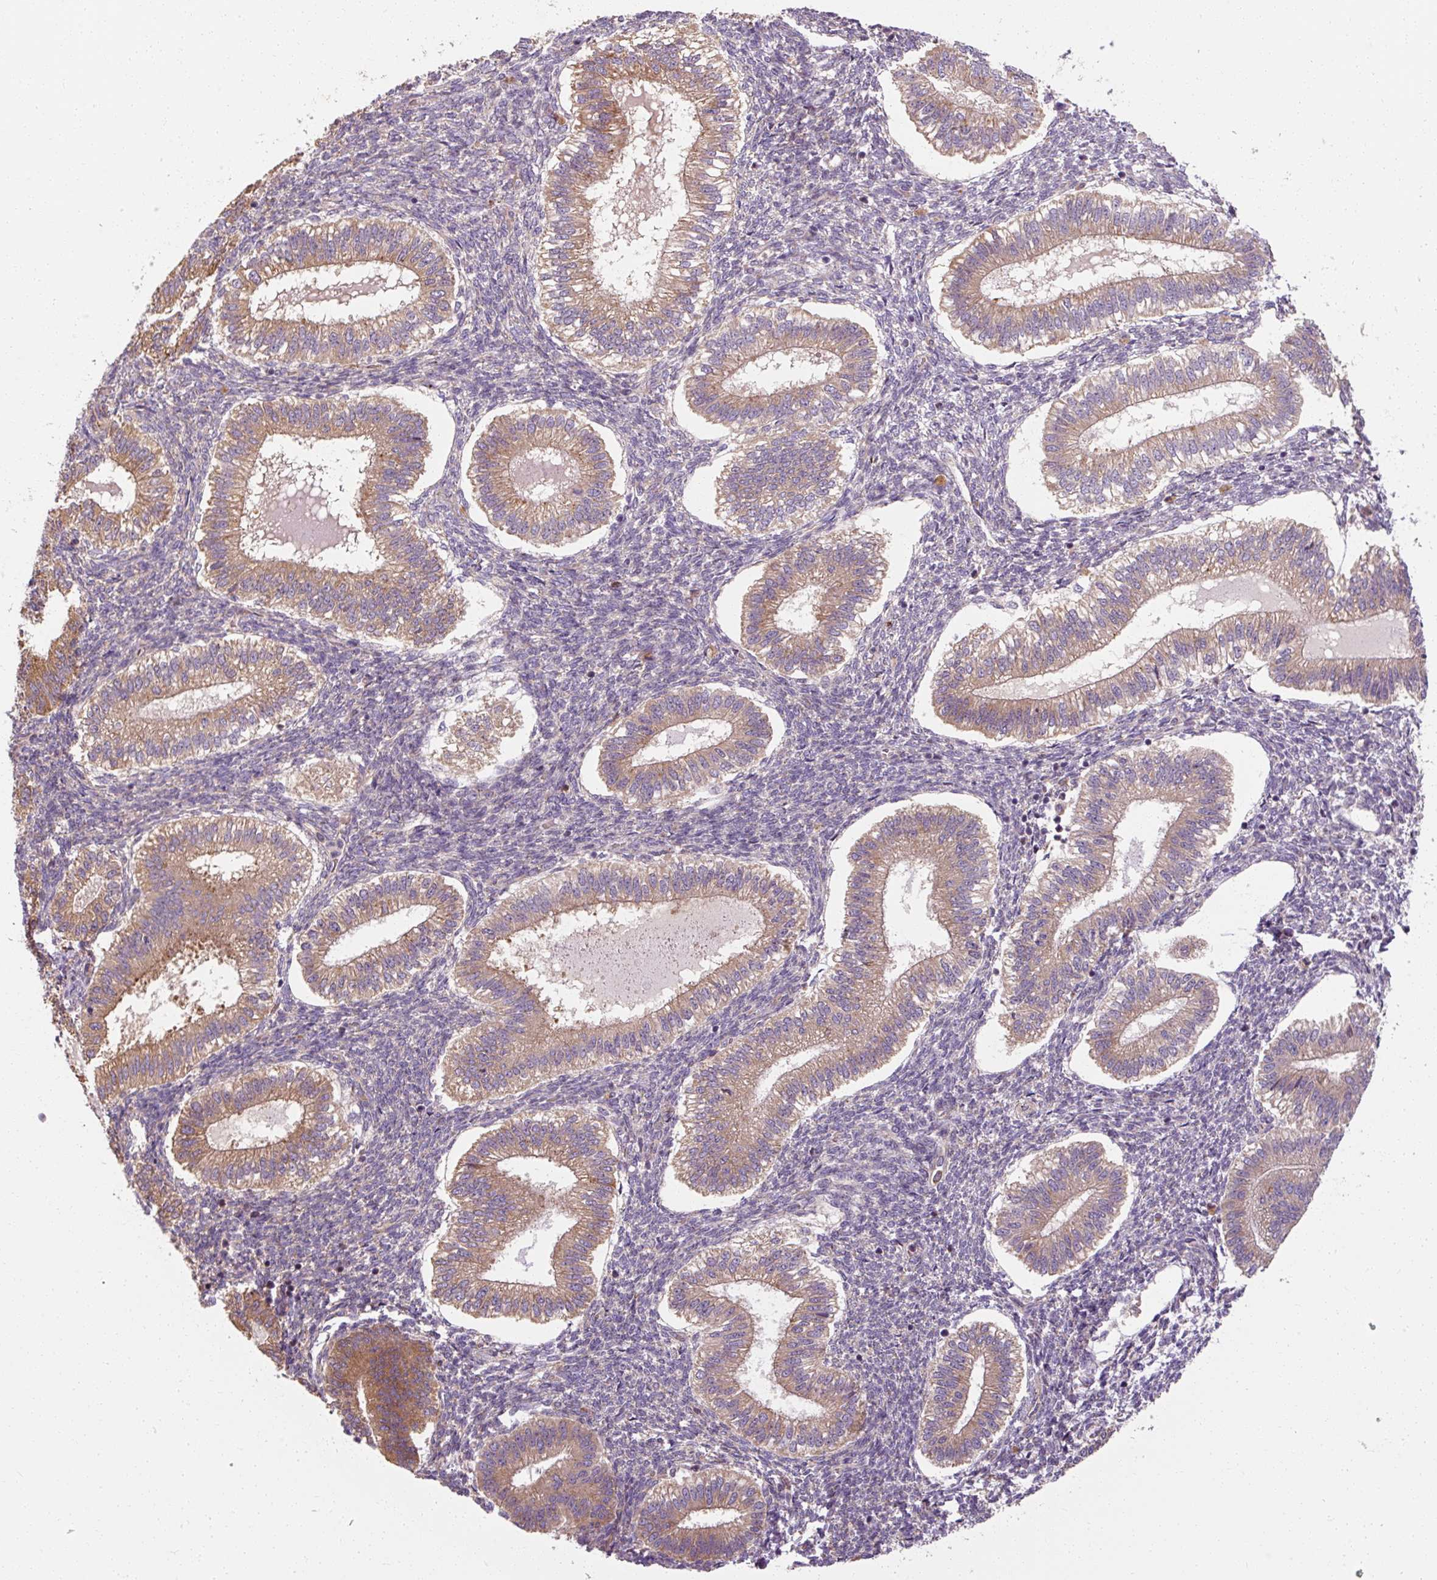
{"staining": {"intensity": "moderate", "quantity": "25%-75%", "location": "cytoplasmic/membranous"}, "tissue": "endometrium", "cell_type": "Cells in endometrial stroma", "image_type": "normal", "snomed": [{"axis": "morphology", "description": "Normal tissue, NOS"}, {"axis": "topography", "description": "Endometrium"}], "caption": "Endometrium stained with immunohistochemistry displays moderate cytoplasmic/membranous staining in approximately 25%-75% of cells in endometrial stroma. The staining was performed using DAB, with brown indicating positive protein expression. Nuclei are stained blue with hematoxylin.", "gene": "TBC1D4", "patient": {"sex": "female", "age": 25}}